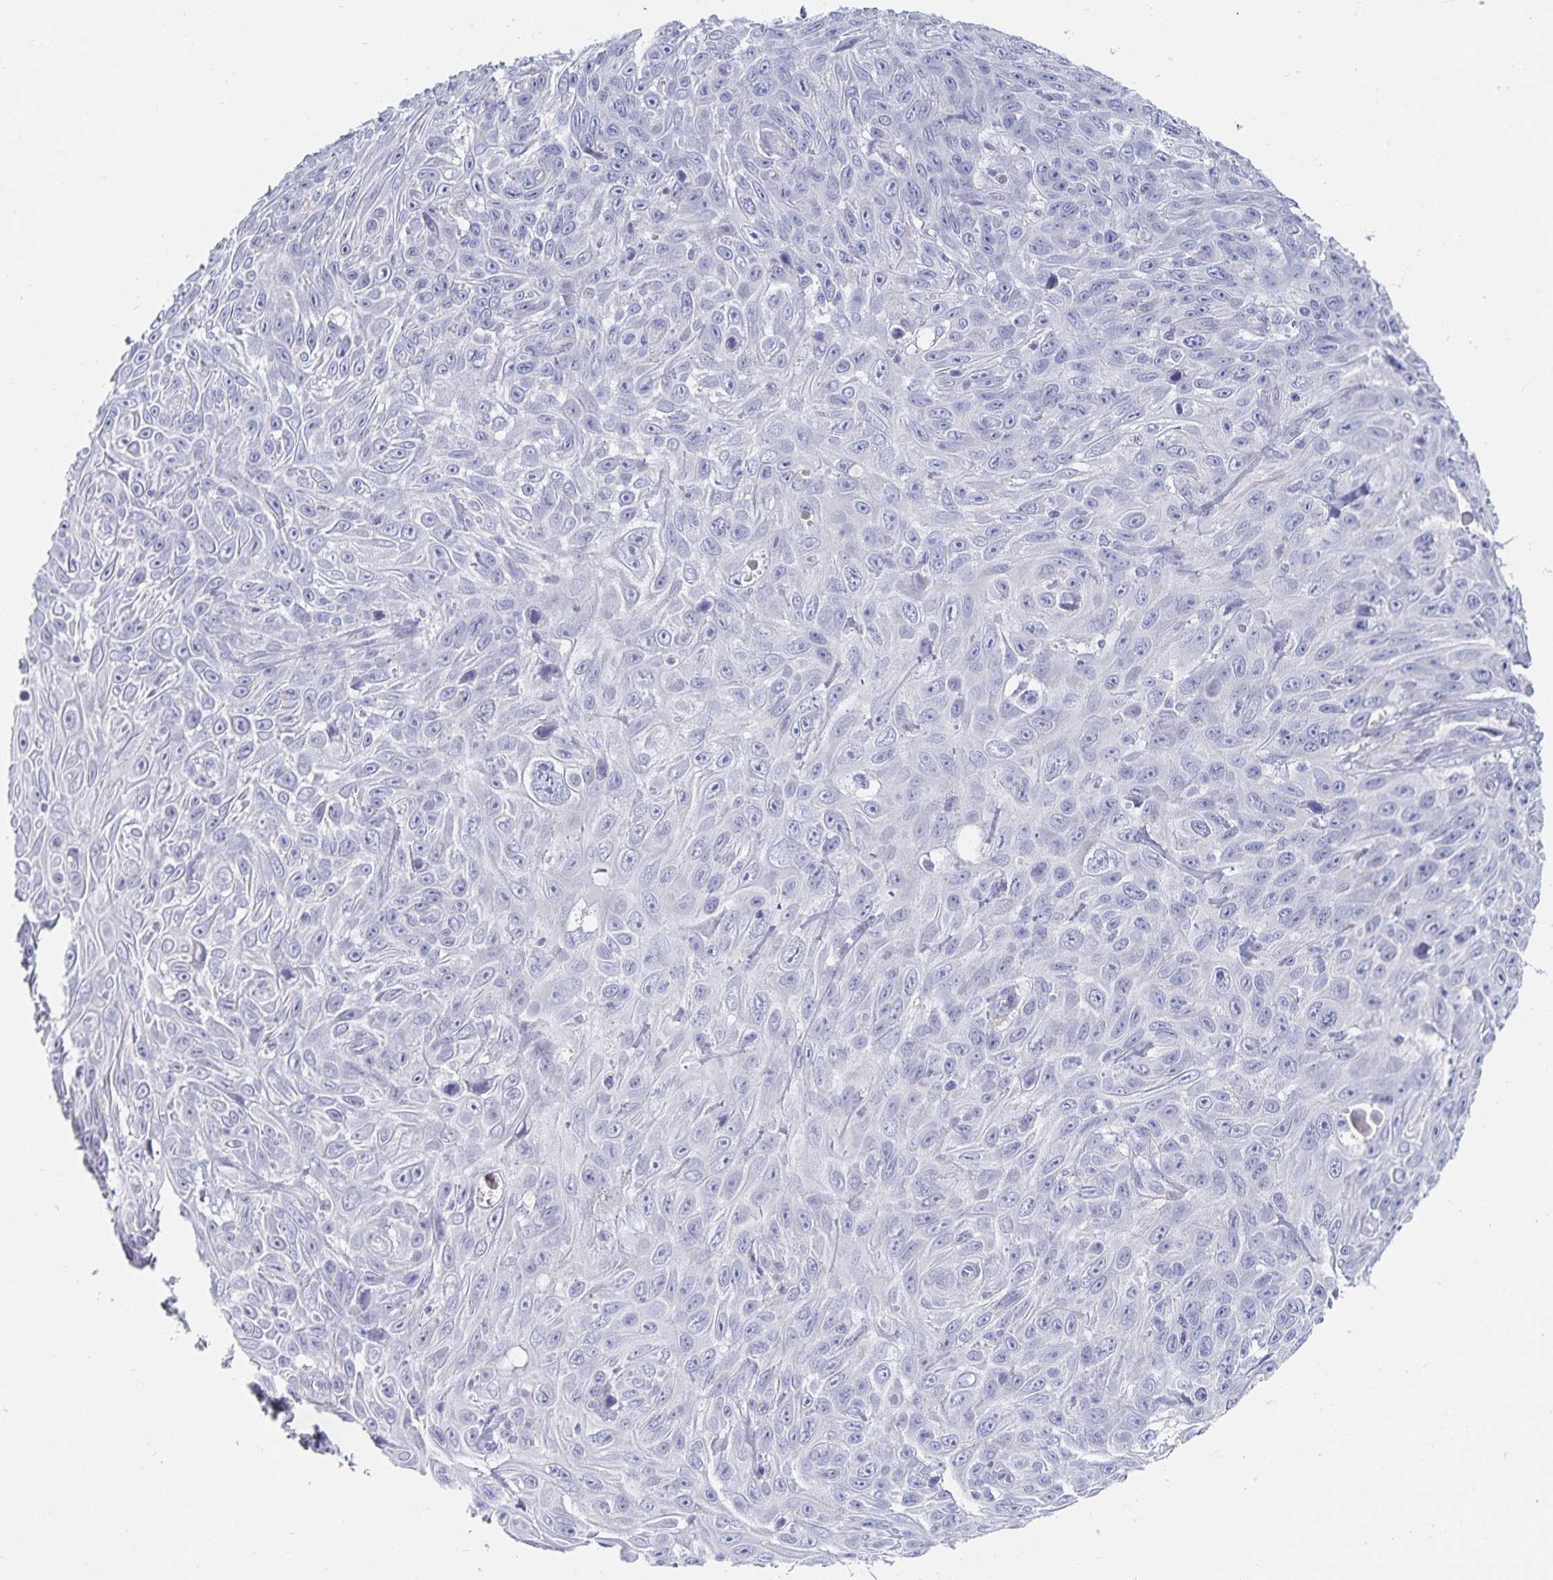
{"staining": {"intensity": "negative", "quantity": "none", "location": "none"}, "tissue": "skin cancer", "cell_type": "Tumor cells", "image_type": "cancer", "snomed": [{"axis": "morphology", "description": "Squamous cell carcinoma, NOS"}, {"axis": "topography", "description": "Skin"}], "caption": "Immunohistochemical staining of human skin squamous cell carcinoma shows no significant expression in tumor cells. (IHC, brightfield microscopy, high magnification).", "gene": "SFTPA1", "patient": {"sex": "male", "age": 82}}